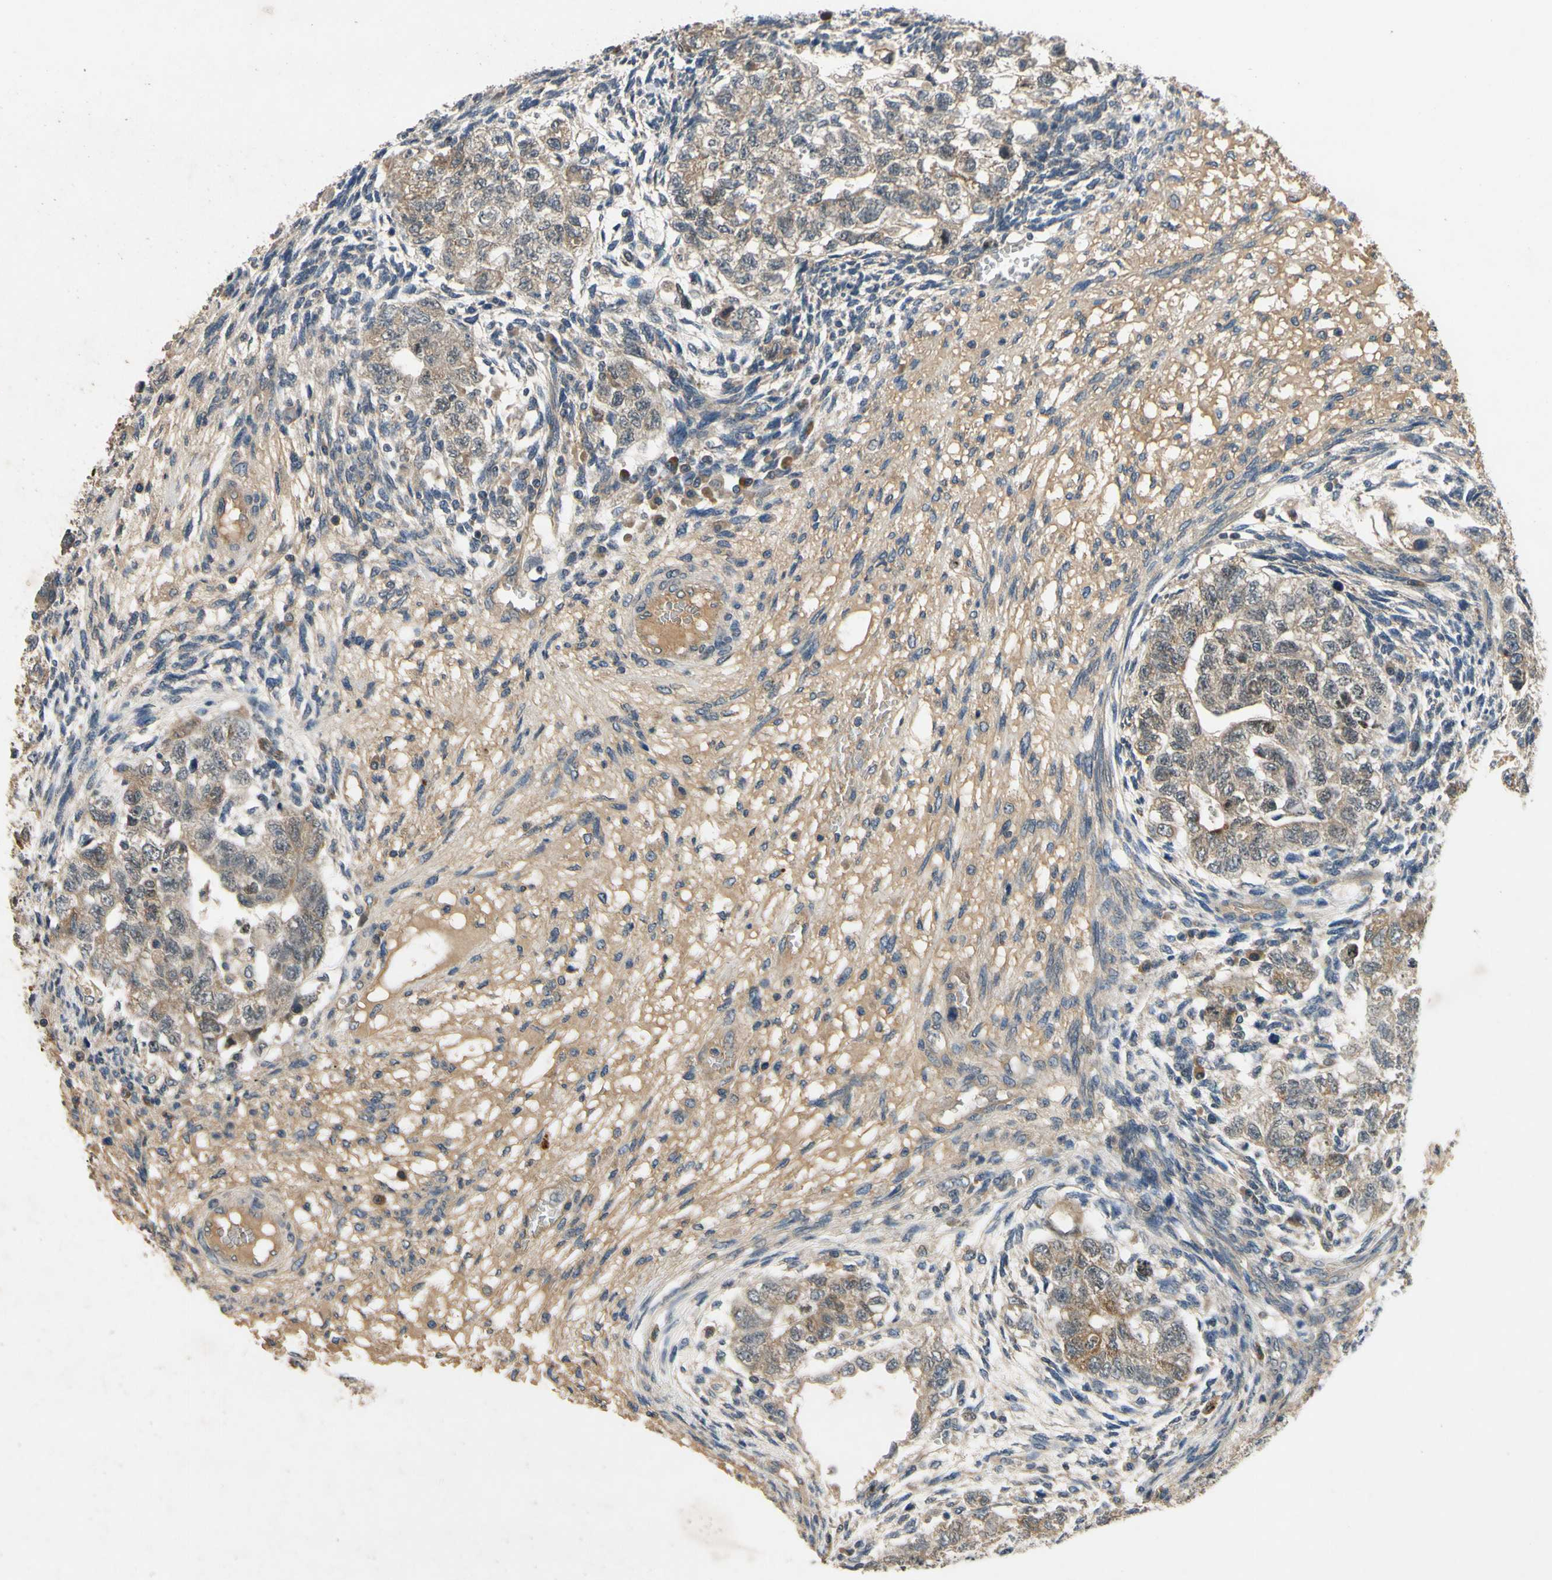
{"staining": {"intensity": "weak", "quantity": "25%-75%", "location": "cytoplasmic/membranous"}, "tissue": "testis cancer", "cell_type": "Tumor cells", "image_type": "cancer", "snomed": [{"axis": "morphology", "description": "Normal tissue, NOS"}, {"axis": "morphology", "description": "Carcinoma, Embryonal, NOS"}, {"axis": "topography", "description": "Testis"}], "caption": "Weak cytoplasmic/membranous positivity is identified in approximately 25%-75% of tumor cells in embryonal carcinoma (testis).", "gene": "ALKBH3", "patient": {"sex": "male", "age": 36}}